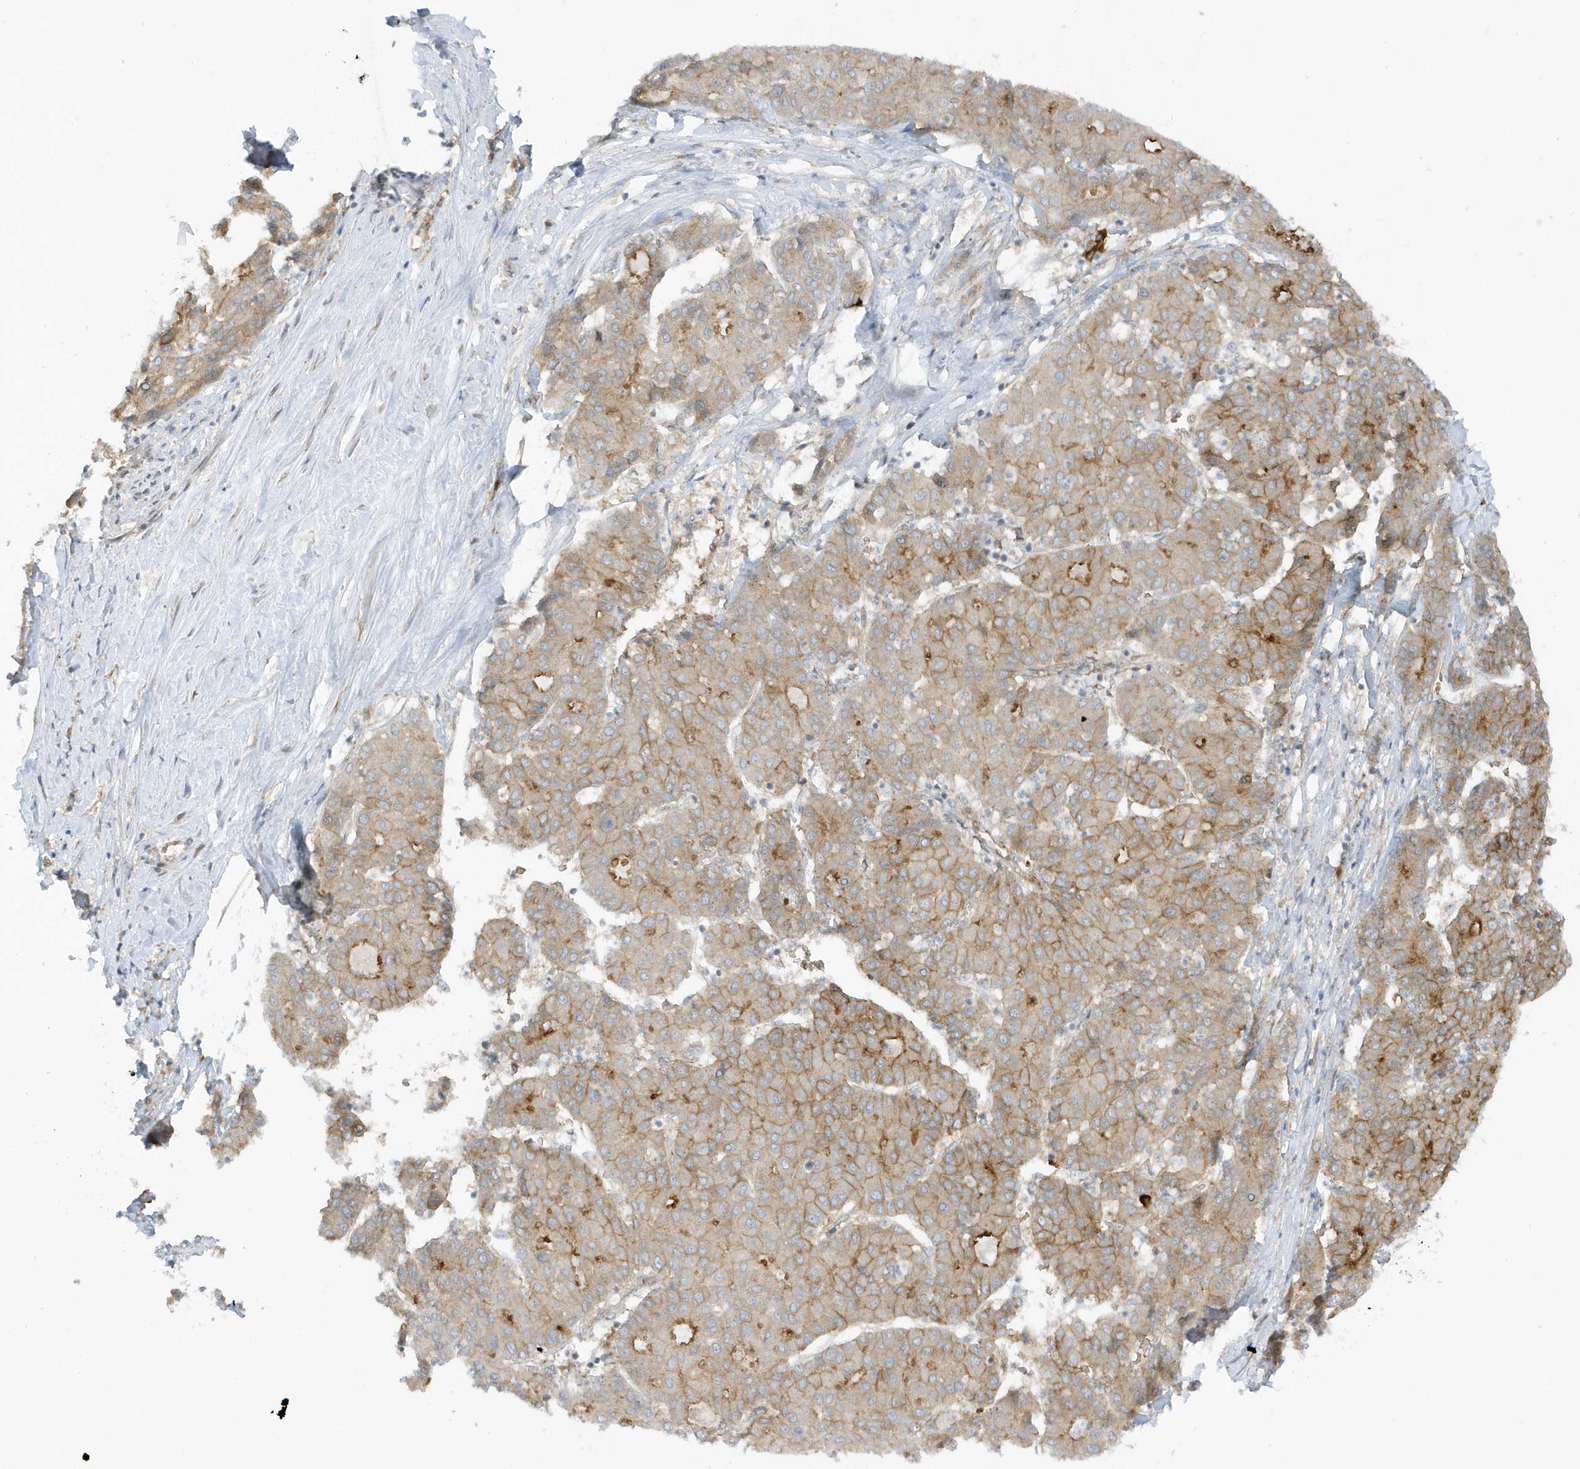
{"staining": {"intensity": "moderate", "quantity": "25%-75%", "location": "cytoplasmic/membranous"}, "tissue": "liver cancer", "cell_type": "Tumor cells", "image_type": "cancer", "snomed": [{"axis": "morphology", "description": "Carcinoma, Hepatocellular, NOS"}, {"axis": "topography", "description": "Liver"}], "caption": "Liver cancer (hepatocellular carcinoma) was stained to show a protein in brown. There is medium levels of moderate cytoplasmic/membranous expression in approximately 25%-75% of tumor cells. (Brightfield microscopy of DAB IHC at high magnification).", "gene": "RPP40", "patient": {"sex": "male", "age": 65}}